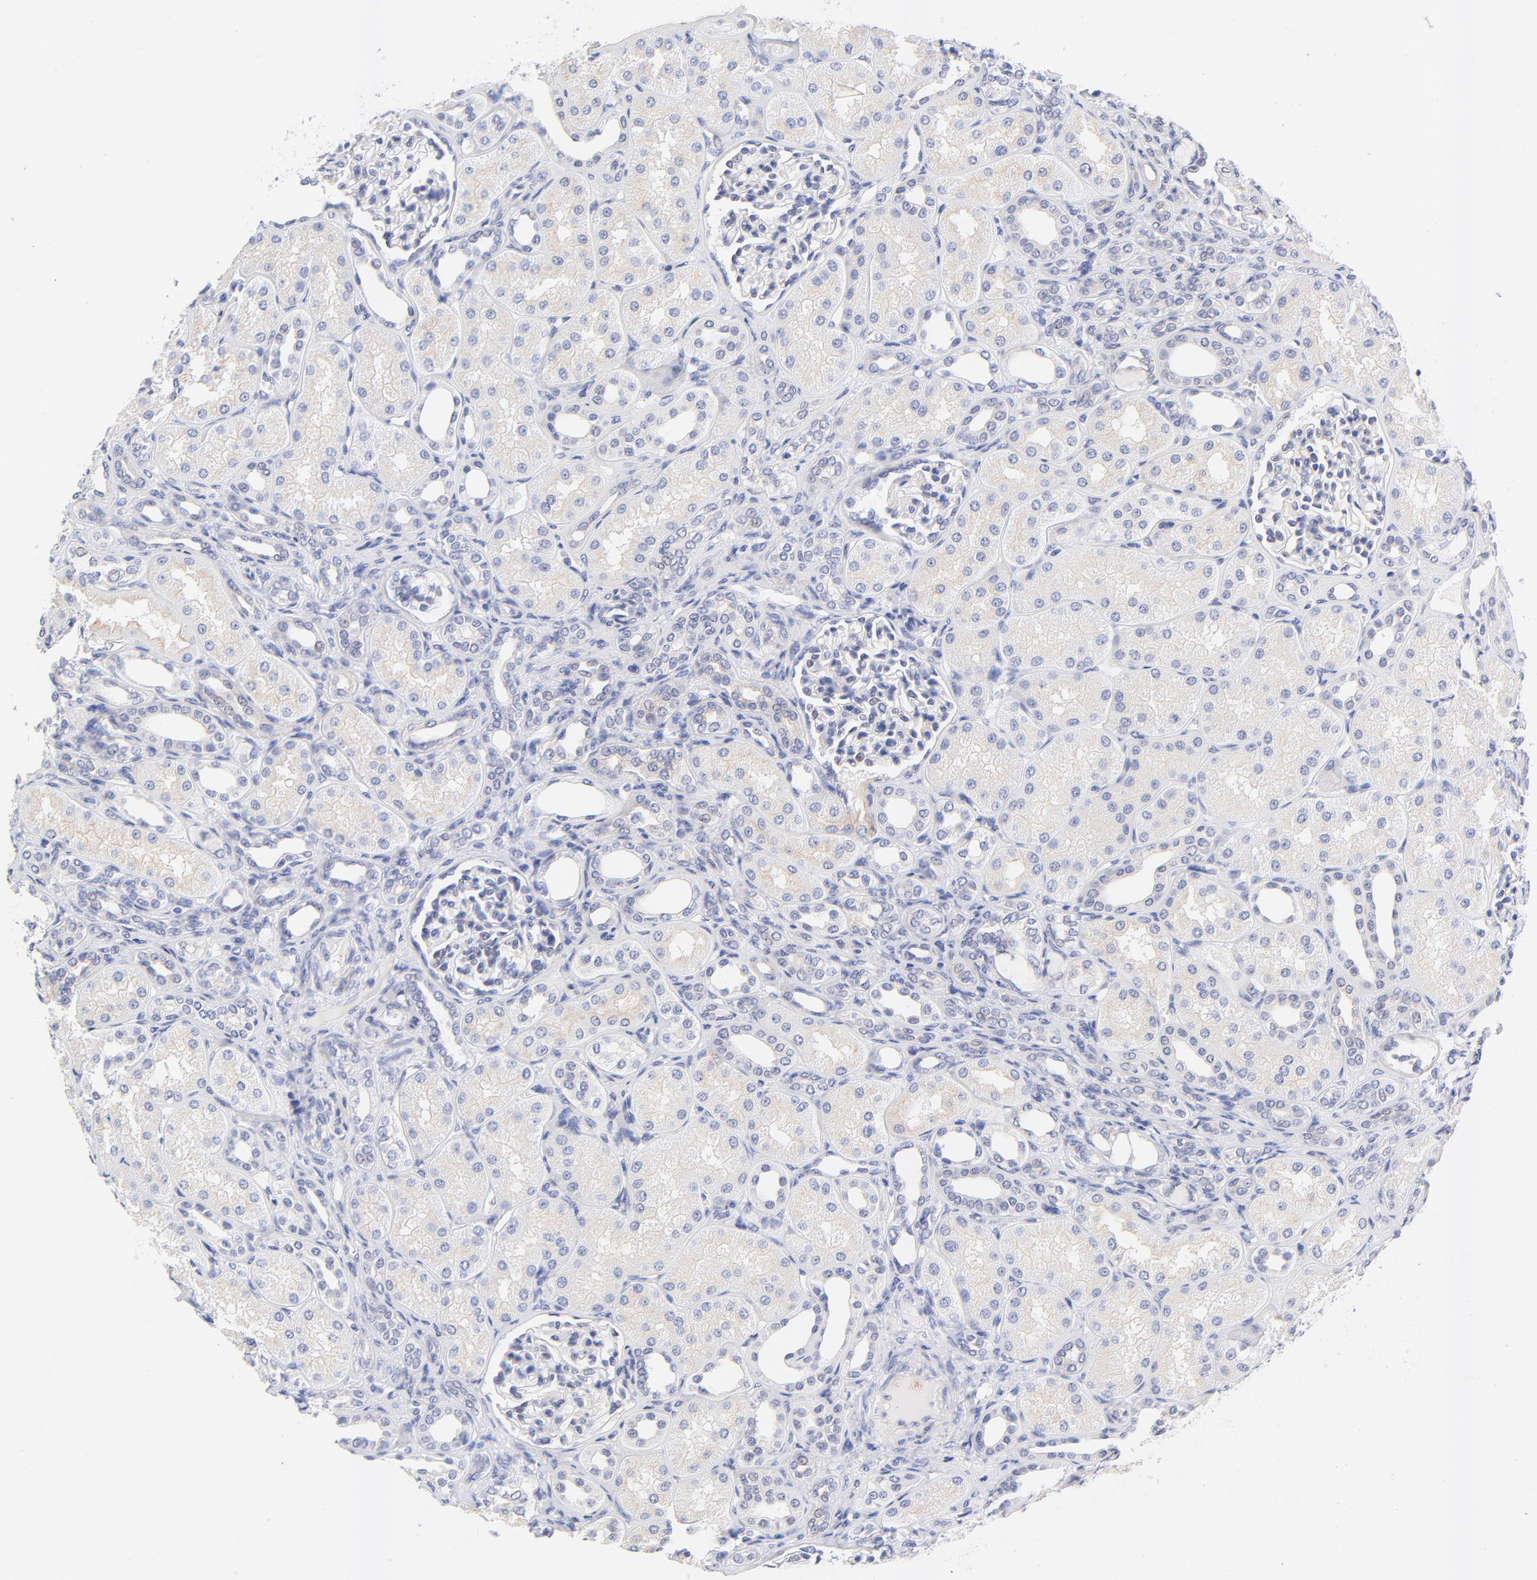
{"staining": {"intensity": "negative", "quantity": "none", "location": "none"}, "tissue": "kidney", "cell_type": "Cells in glomeruli", "image_type": "normal", "snomed": [{"axis": "morphology", "description": "Normal tissue, NOS"}, {"axis": "topography", "description": "Kidney"}], "caption": "Immunohistochemistry (IHC) image of benign kidney: kidney stained with DAB shows no significant protein positivity in cells in glomeruli.", "gene": "FAM117B", "patient": {"sex": "male", "age": 7}}